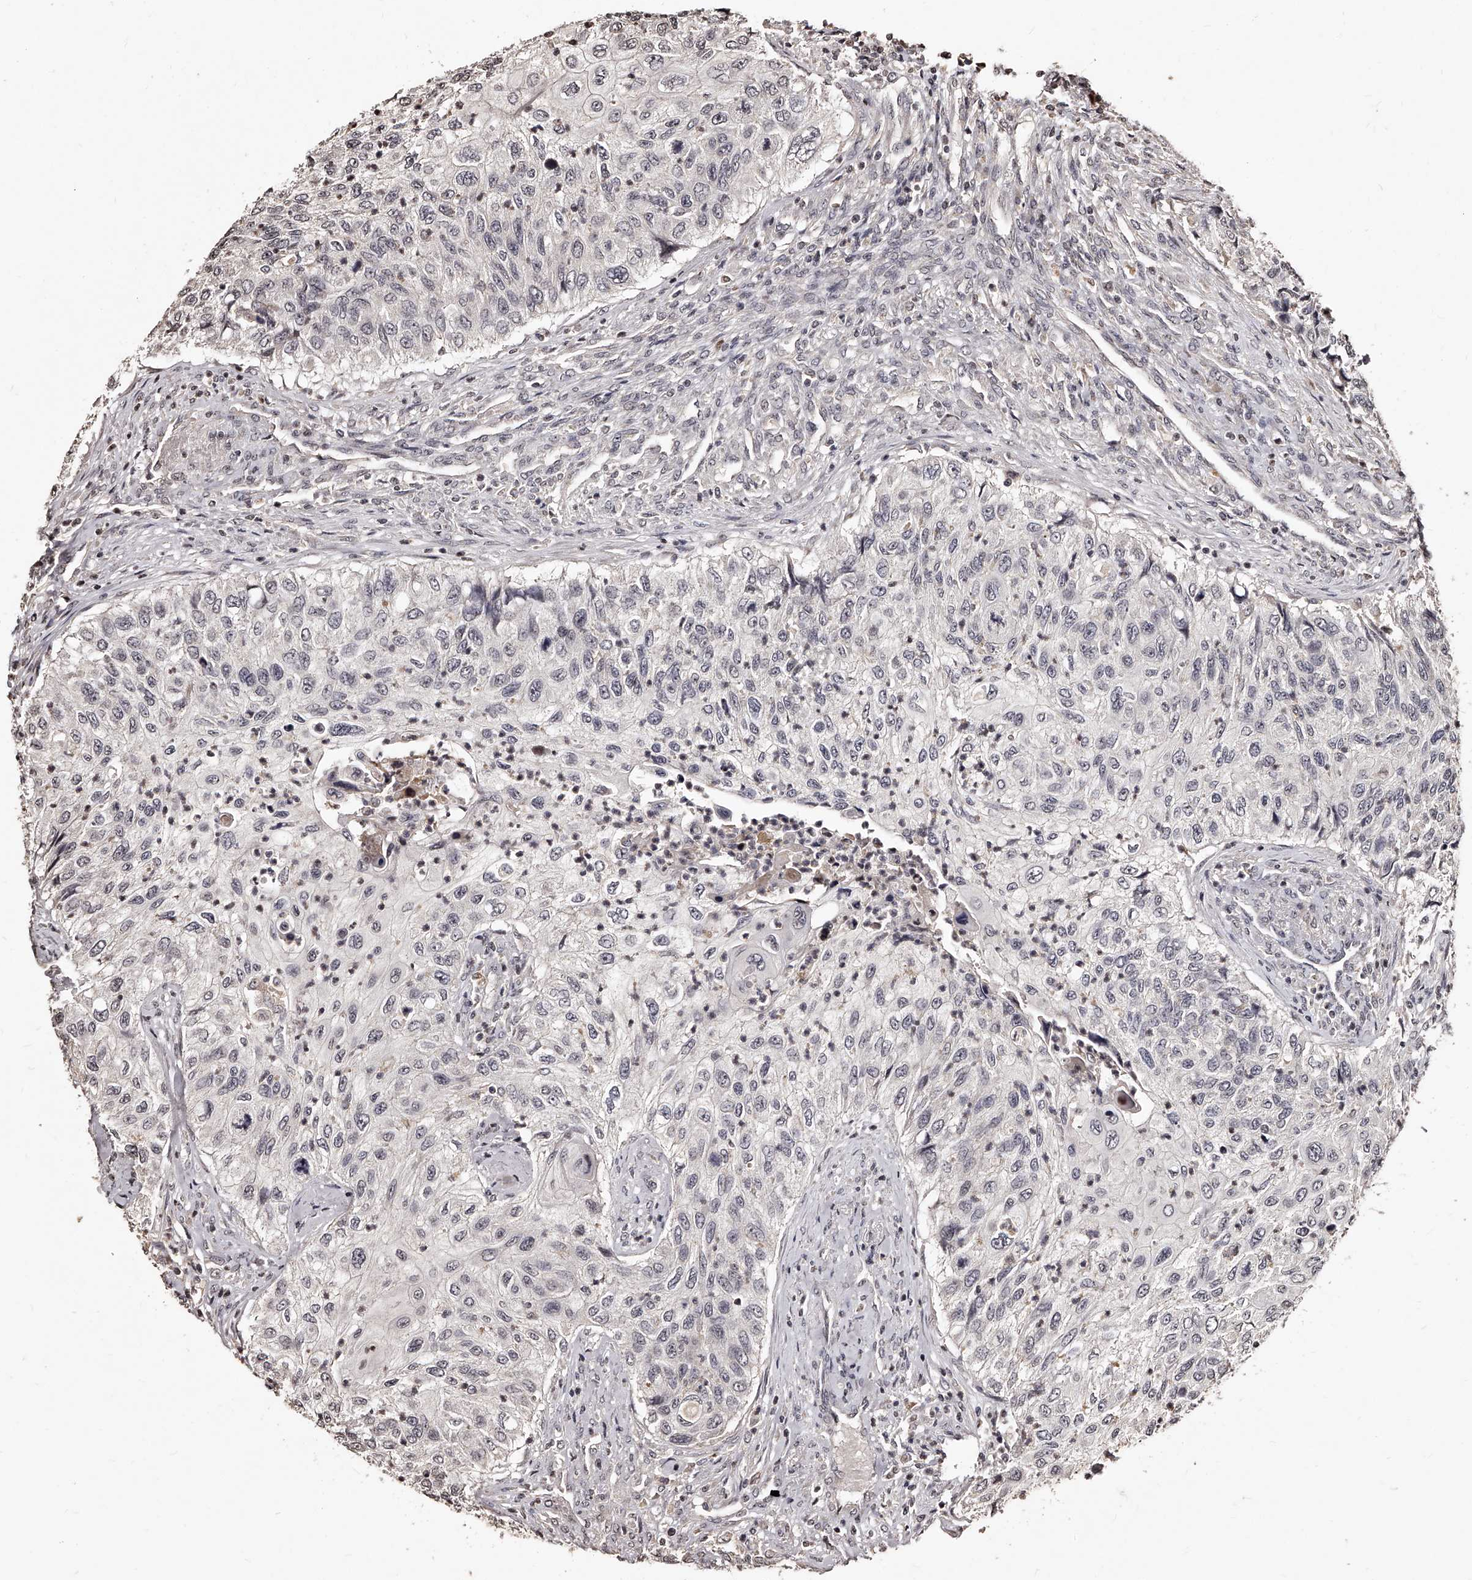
{"staining": {"intensity": "negative", "quantity": "none", "location": "none"}, "tissue": "urothelial cancer", "cell_type": "Tumor cells", "image_type": "cancer", "snomed": [{"axis": "morphology", "description": "Urothelial carcinoma, High grade"}, {"axis": "topography", "description": "Urinary bladder"}], "caption": "Tumor cells are negative for protein expression in human urothelial carcinoma (high-grade).", "gene": "TSHR", "patient": {"sex": "female", "age": 60}}